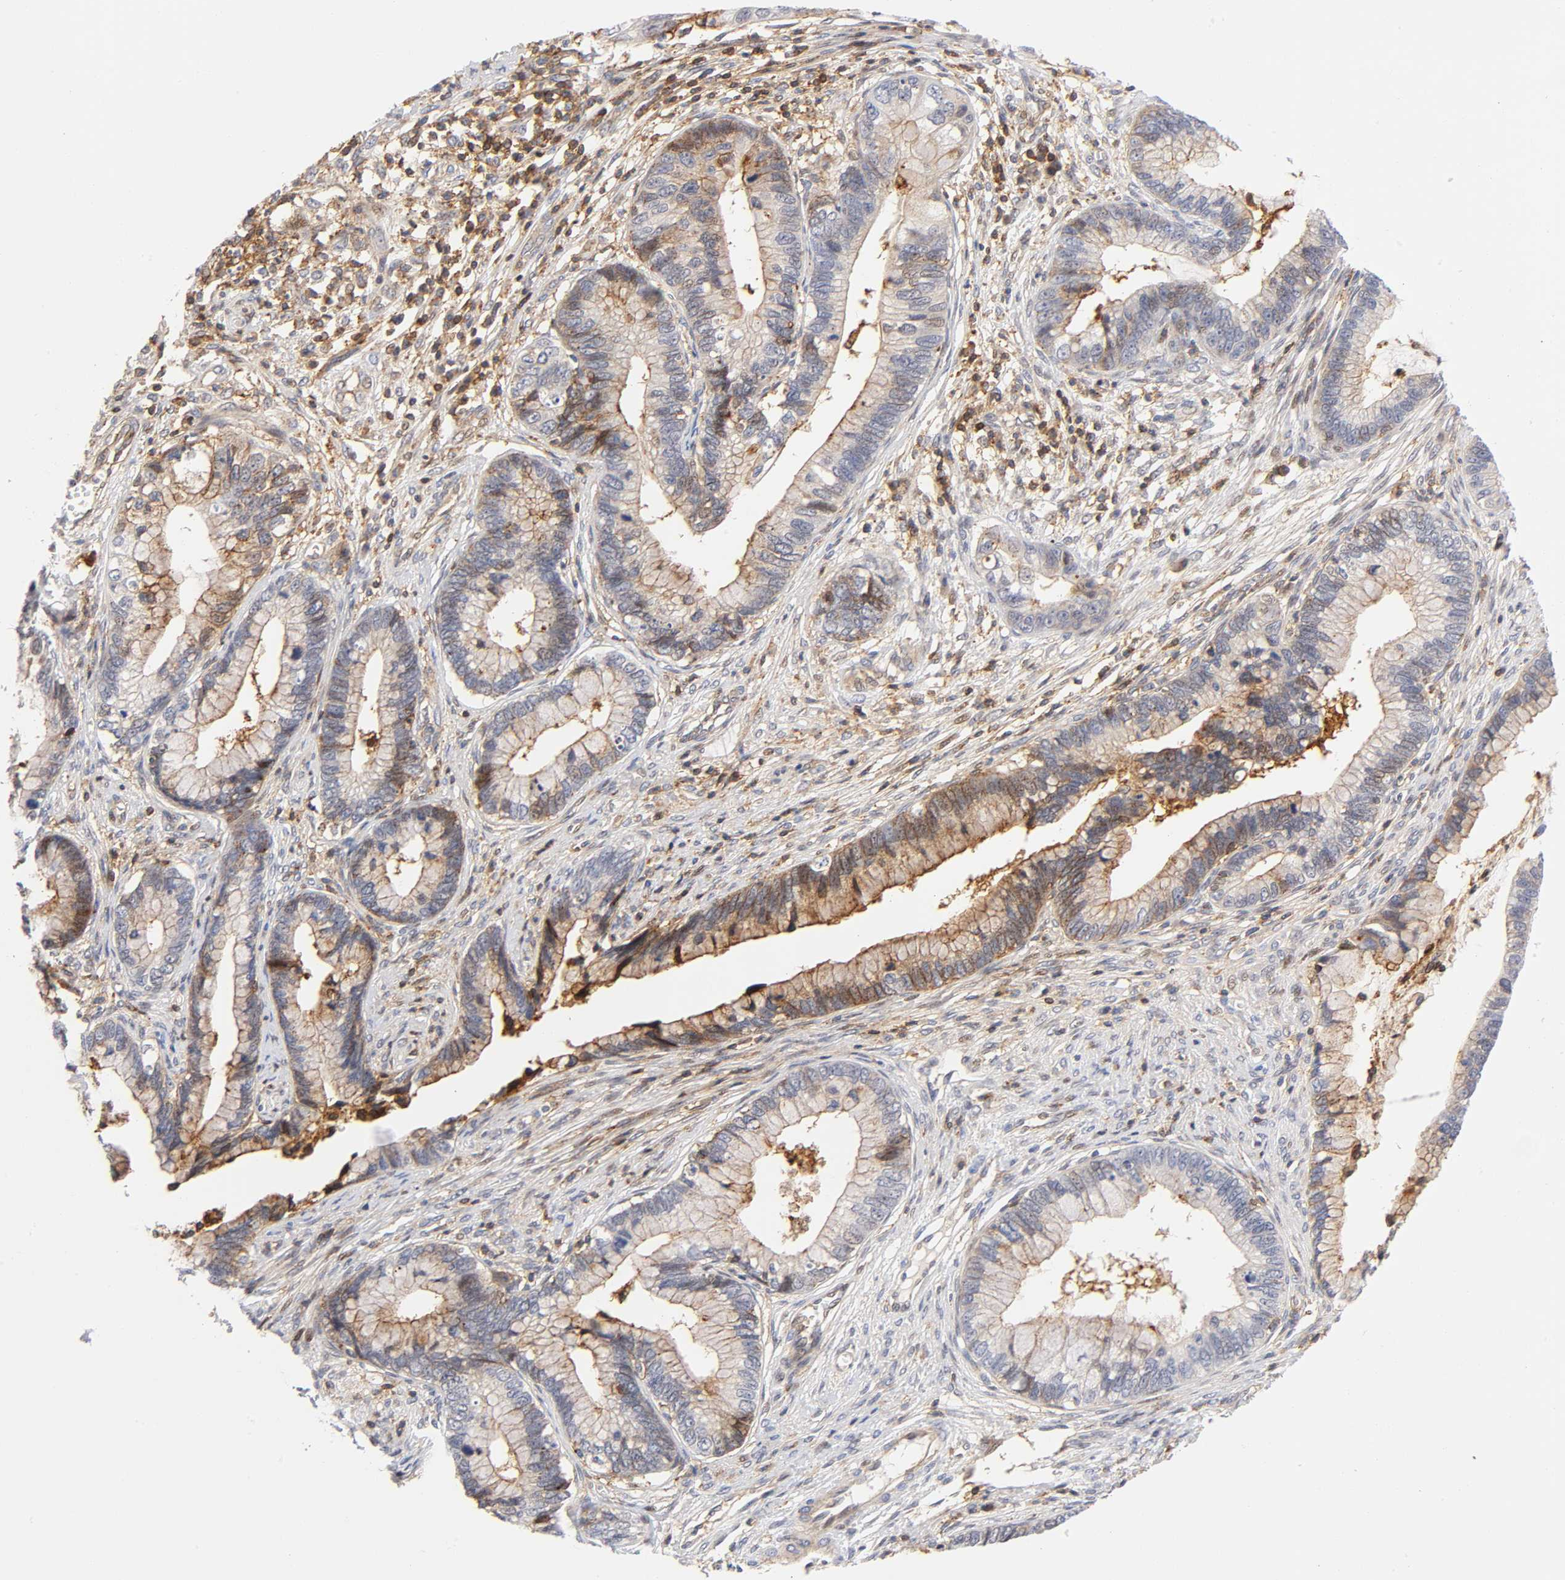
{"staining": {"intensity": "moderate", "quantity": "25%-75%", "location": "cytoplasmic/membranous"}, "tissue": "cervical cancer", "cell_type": "Tumor cells", "image_type": "cancer", "snomed": [{"axis": "morphology", "description": "Adenocarcinoma, NOS"}, {"axis": "topography", "description": "Cervix"}], "caption": "IHC of human cervical cancer (adenocarcinoma) displays medium levels of moderate cytoplasmic/membranous positivity in approximately 25%-75% of tumor cells. IHC stains the protein of interest in brown and the nuclei are stained blue.", "gene": "ANXA7", "patient": {"sex": "female", "age": 44}}